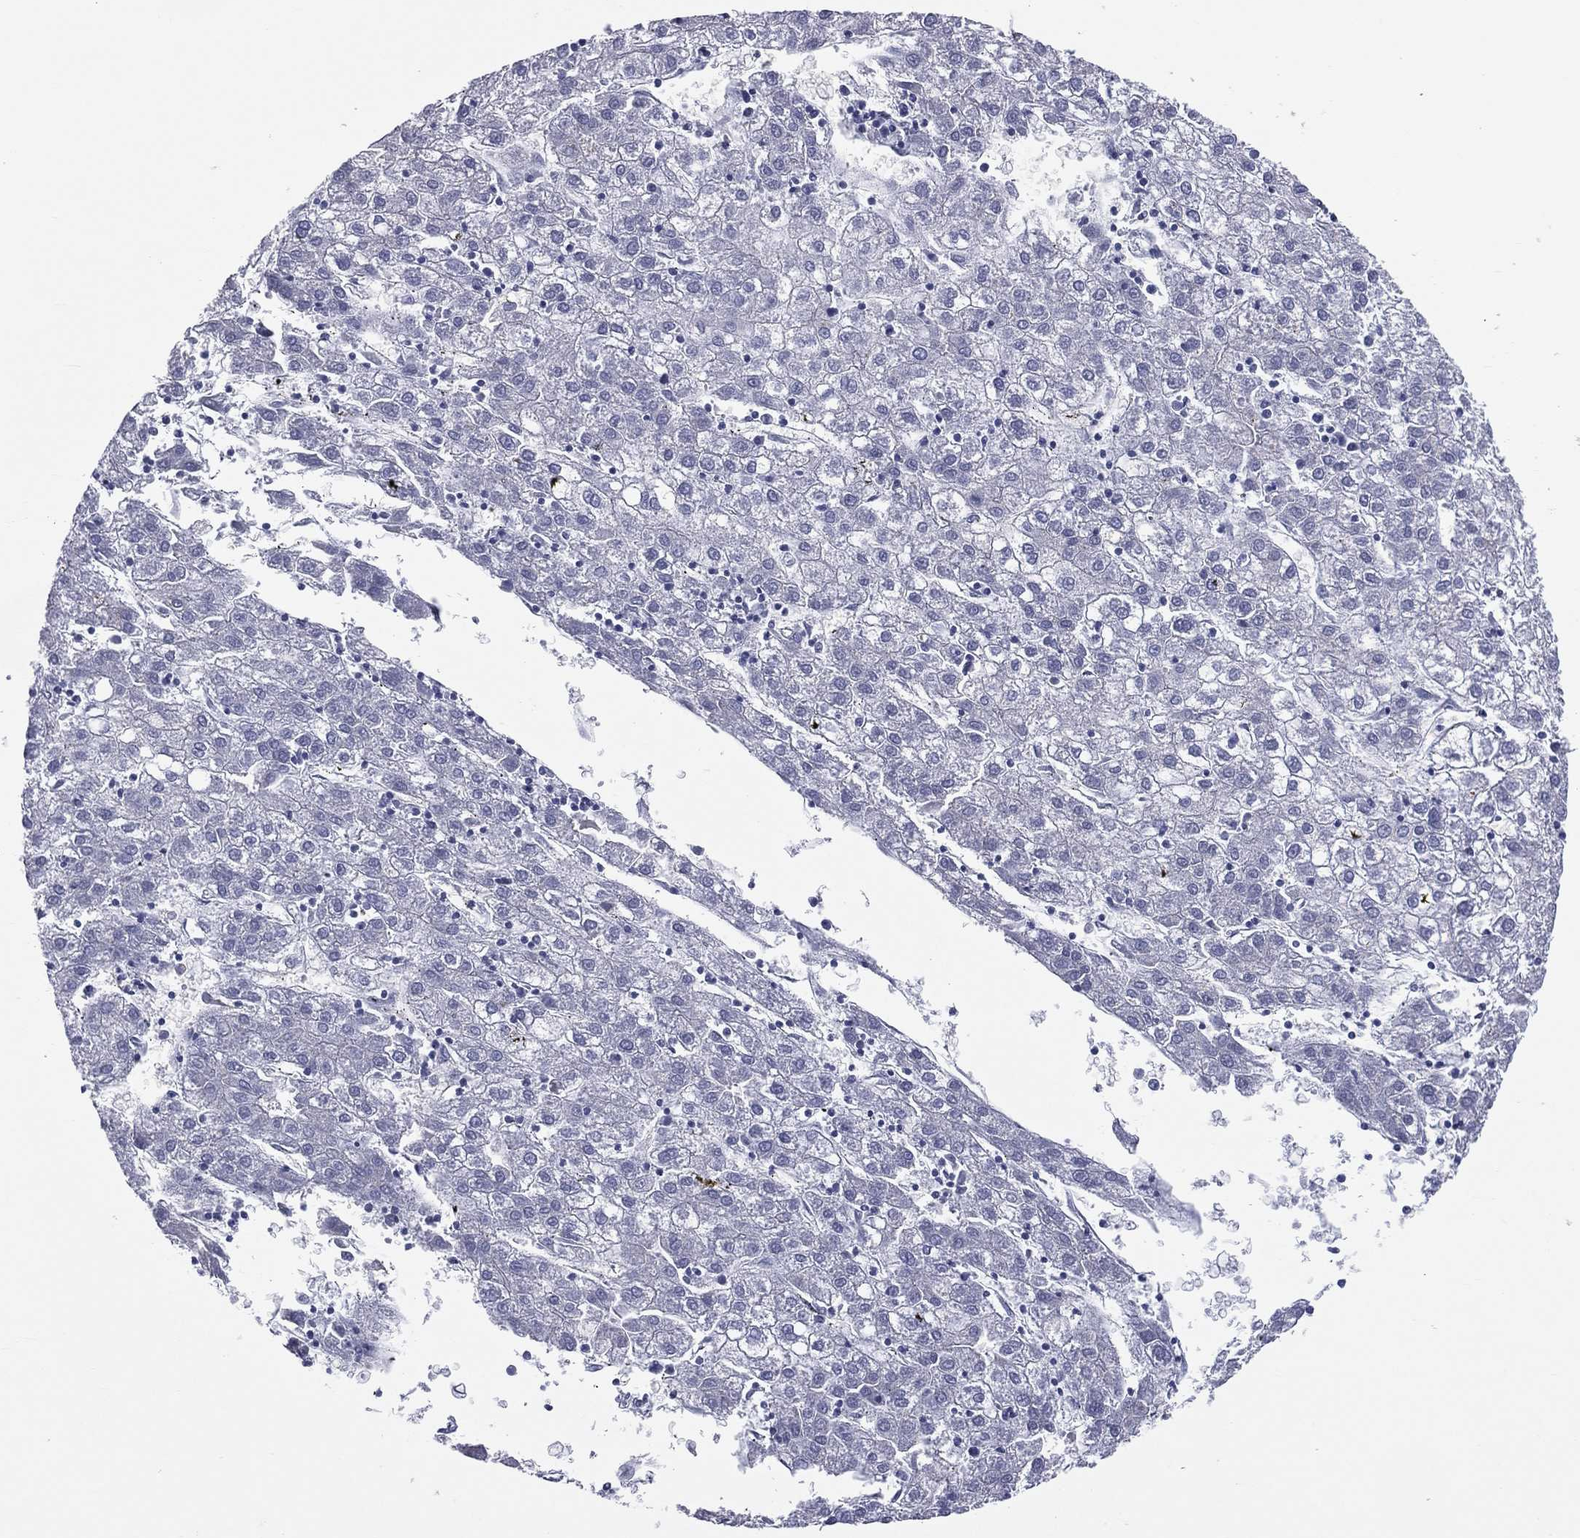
{"staining": {"intensity": "negative", "quantity": "none", "location": "none"}, "tissue": "liver cancer", "cell_type": "Tumor cells", "image_type": "cancer", "snomed": [{"axis": "morphology", "description": "Carcinoma, Hepatocellular, NOS"}, {"axis": "topography", "description": "Liver"}], "caption": "The image reveals no staining of tumor cells in liver hepatocellular carcinoma. (Stains: DAB (3,3'-diaminobenzidine) immunohistochemistry with hematoxylin counter stain, Microscopy: brightfield microscopy at high magnification).", "gene": "MLN", "patient": {"sex": "male", "age": 72}}